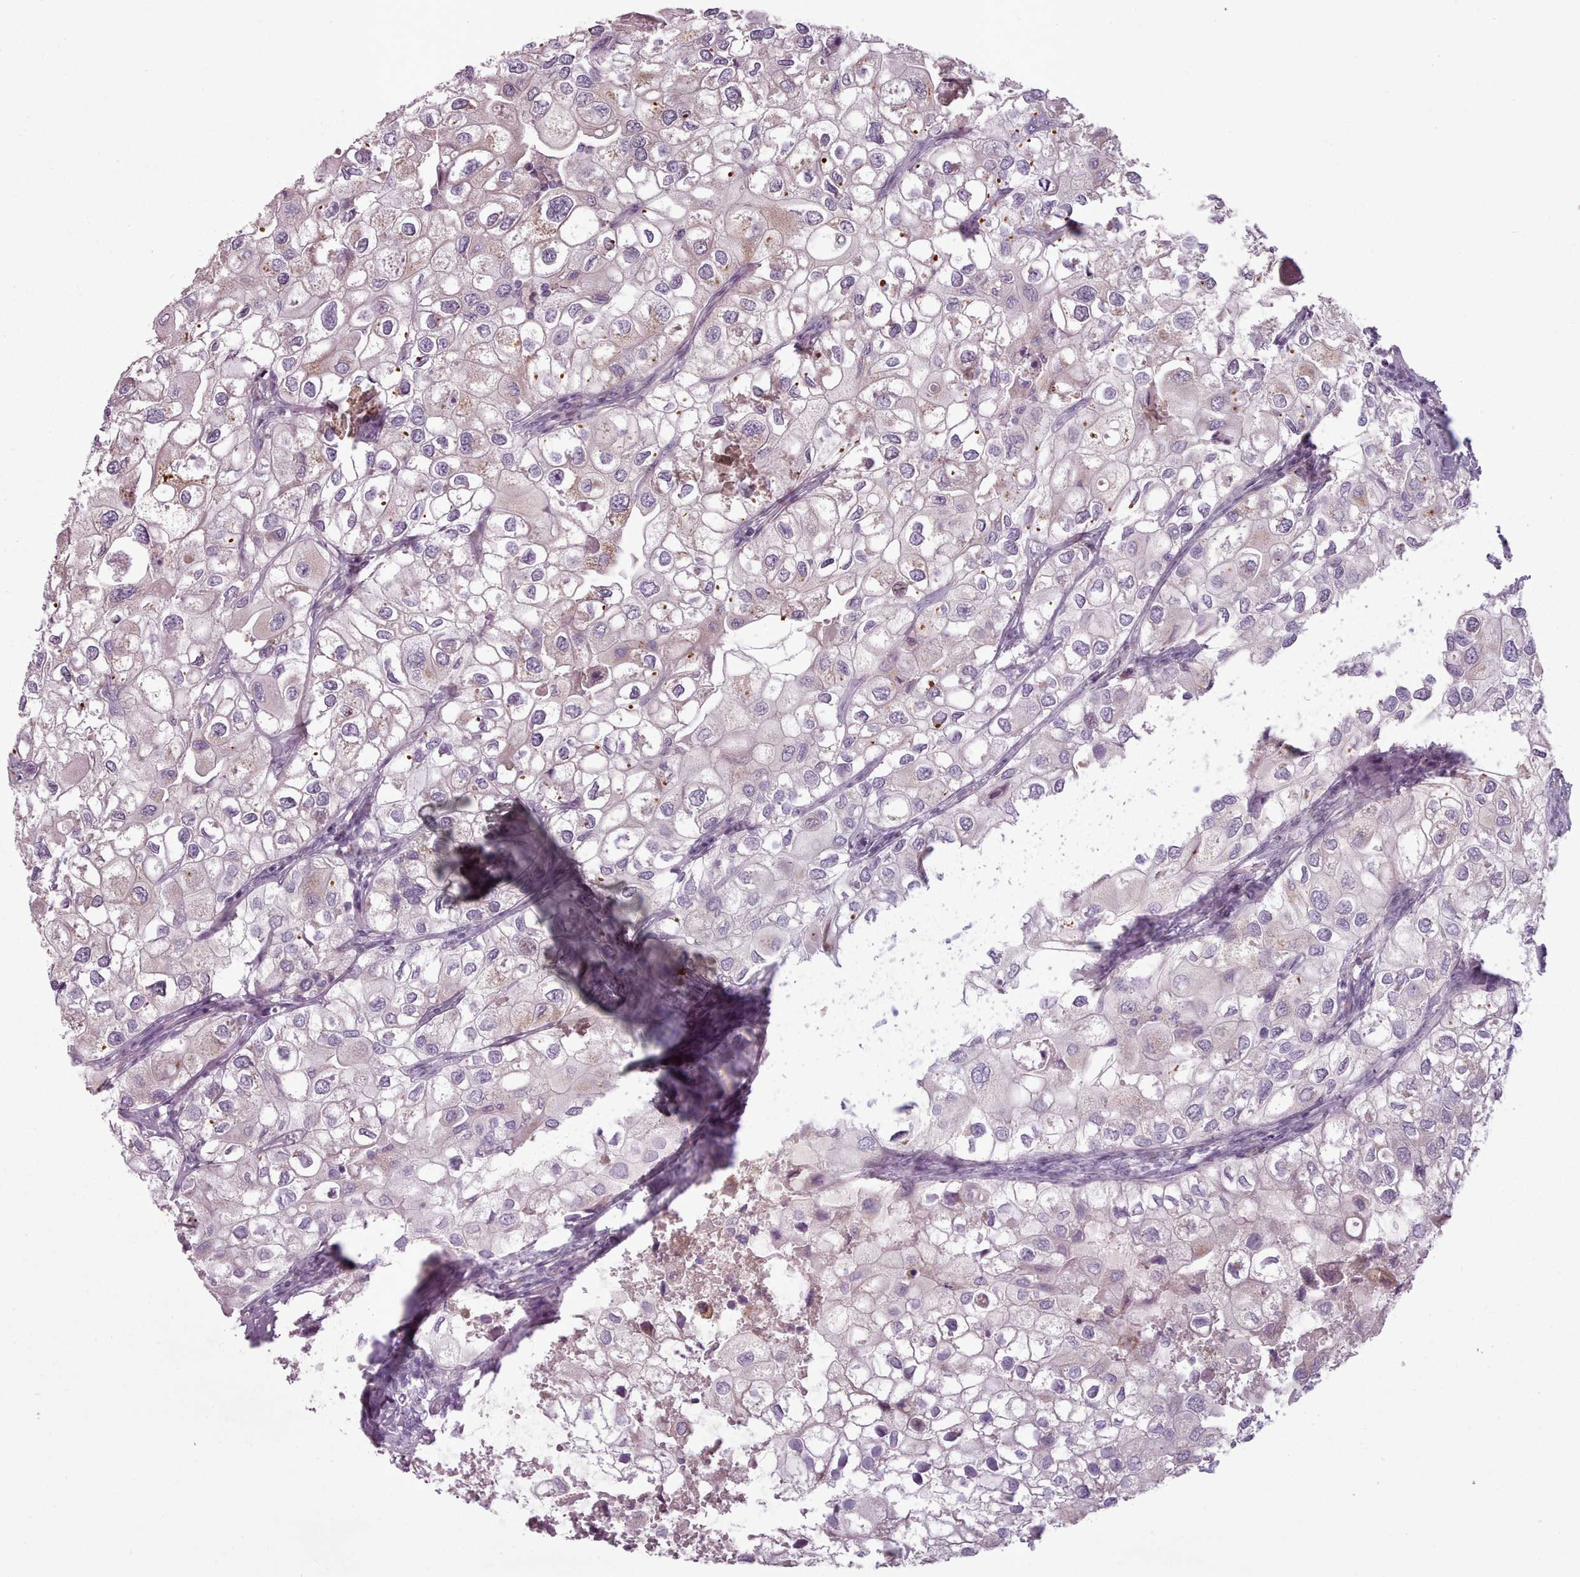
{"staining": {"intensity": "negative", "quantity": "none", "location": "none"}, "tissue": "urothelial cancer", "cell_type": "Tumor cells", "image_type": "cancer", "snomed": [{"axis": "morphology", "description": "Urothelial carcinoma, High grade"}, {"axis": "topography", "description": "Urinary bladder"}], "caption": "Immunohistochemistry of high-grade urothelial carcinoma exhibits no positivity in tumor cells.", "gene": "LAPTM5", "patient": {"sex": "male", "age": 64}}